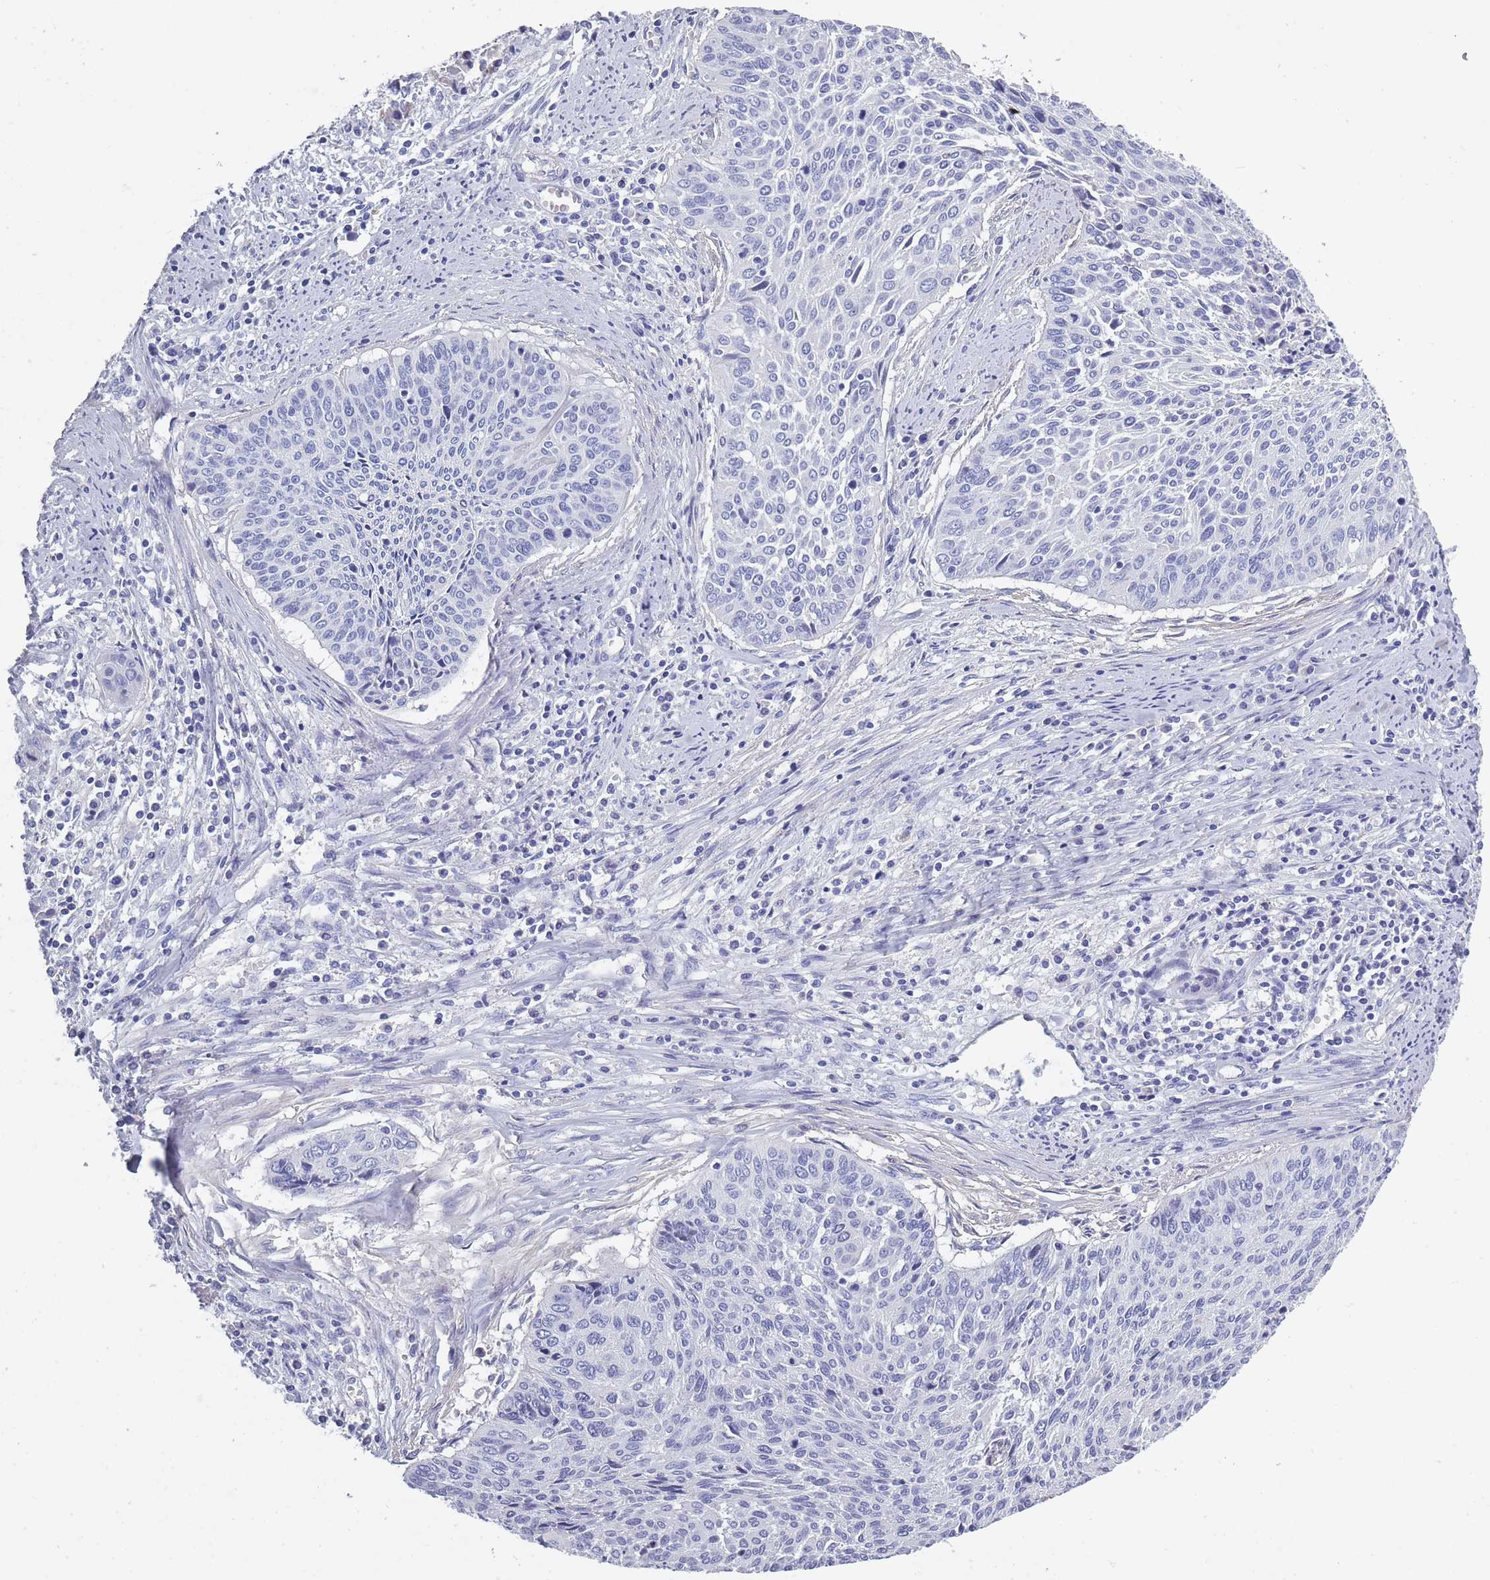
{"staining": {"intensity": "negative", "quantity": "none", "location": "none"}, "tissue": "cervical cancer", "cell_type": "Tumor cells", "image_type": "cancer", "snomed": [{"axis": "morphology", "description": "Squamous cell carcinoma, NOS"}, {"axis": "topography", "description": "Cervix"}], "caption": "Cervical squamous cell carcinoma was stained to show a protein in brown. There is no significant positivity in tumor cells.", "gene": "OR4C5", "patient": {"sex": "female", "age": 55}}